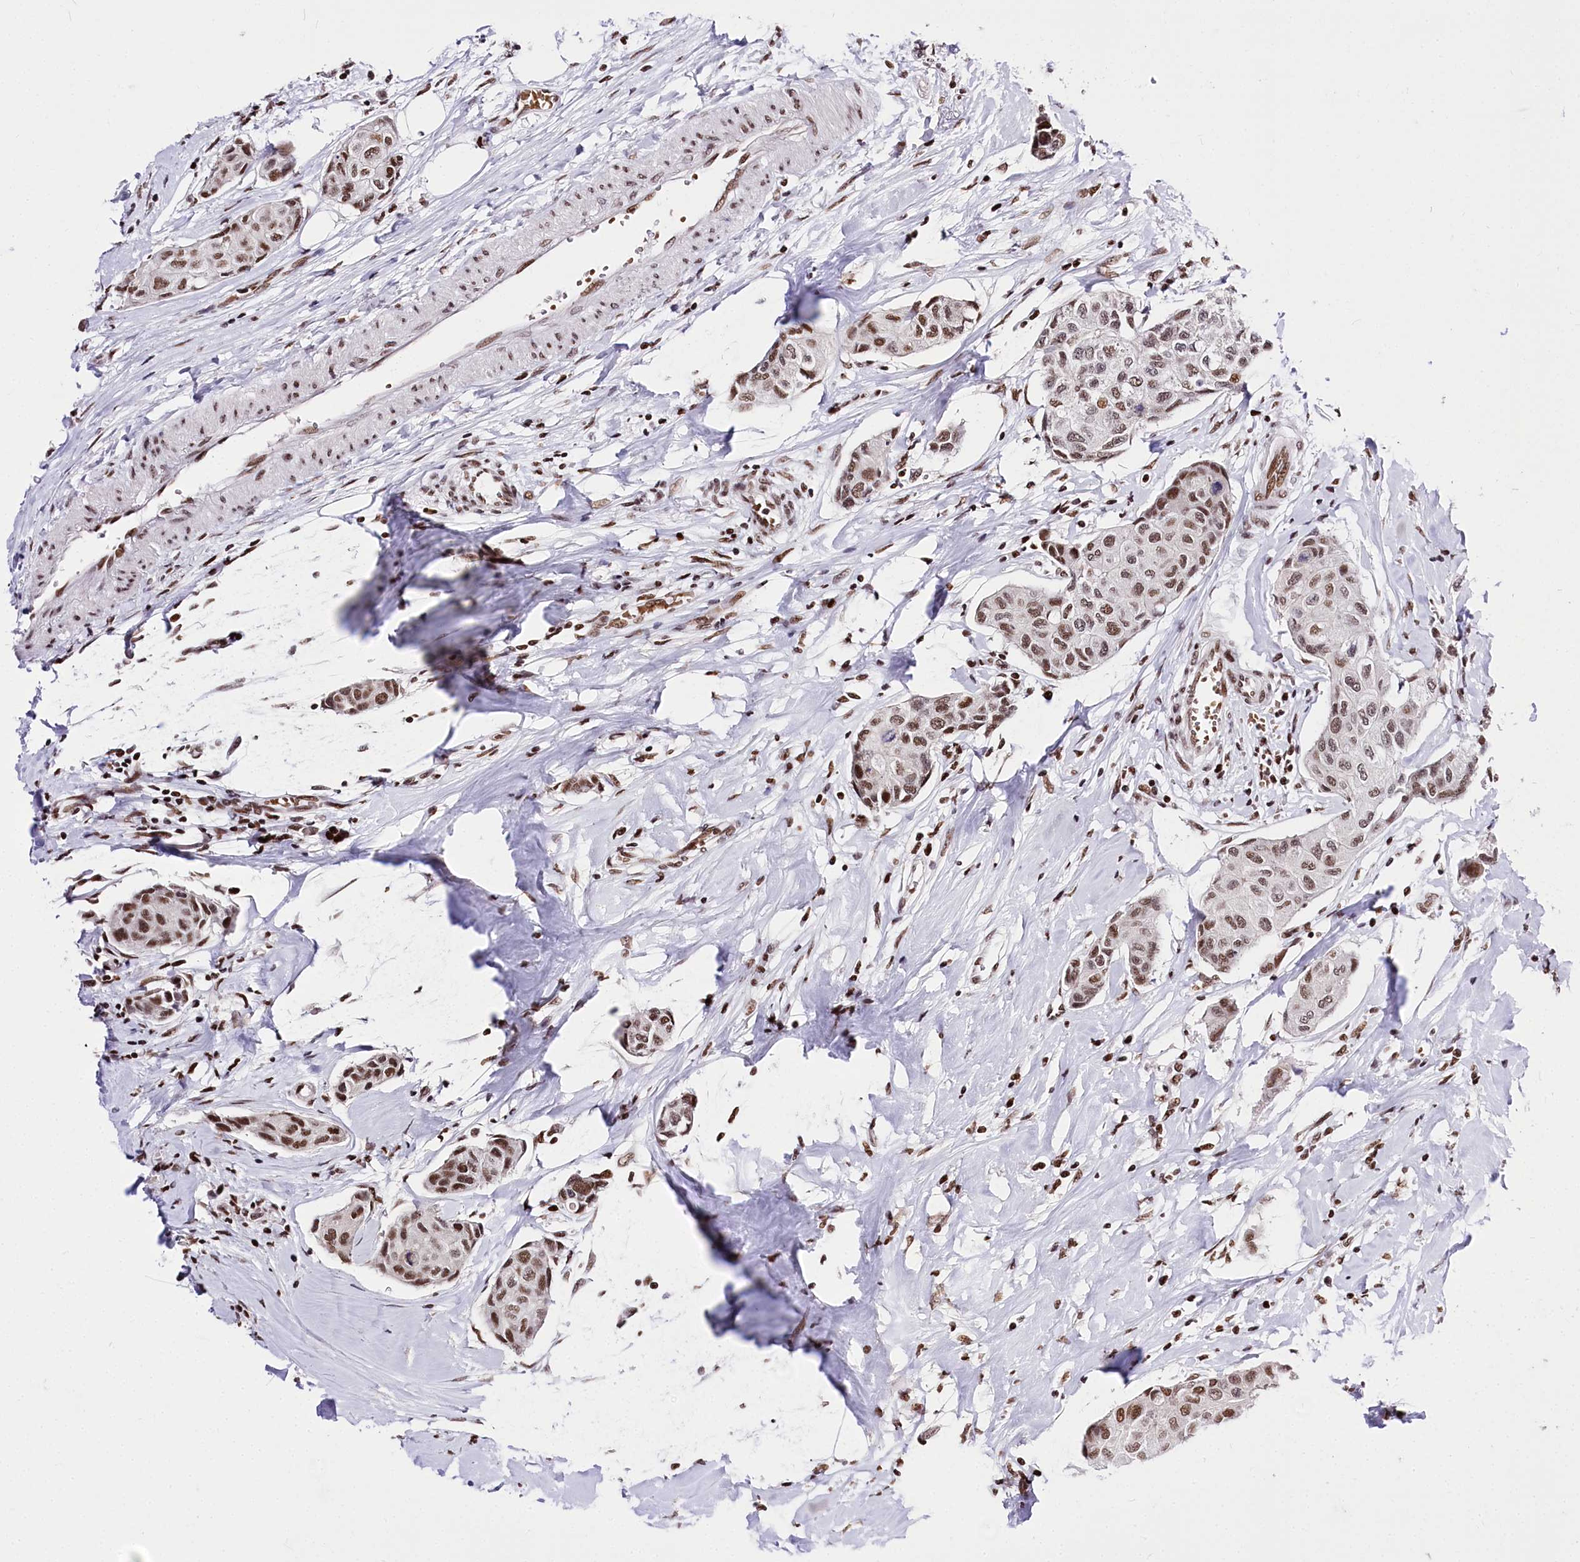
{"staining": {"intensity": "moderate", "quantity": ">75%", "location": "nuclear"}, "tissue": "breast cancer", "cell_type": "Tumor cells", "image_type": "cancer", "snomed": [{"axis": "morphology", "description": "Duct carcinoma"}, {"axis": "topography", "description": "Breast"}], "caption": "This photomicrograph displays breast intraductal carcinoma stained with immunohistochemistry to label a protein in brown. The nuclear of tumor cells show moderate positivity for the protein. Nuclei are counter-stained blue.", "gene": "POU4F3", "patient": {"sex": "female", "age": 80}}